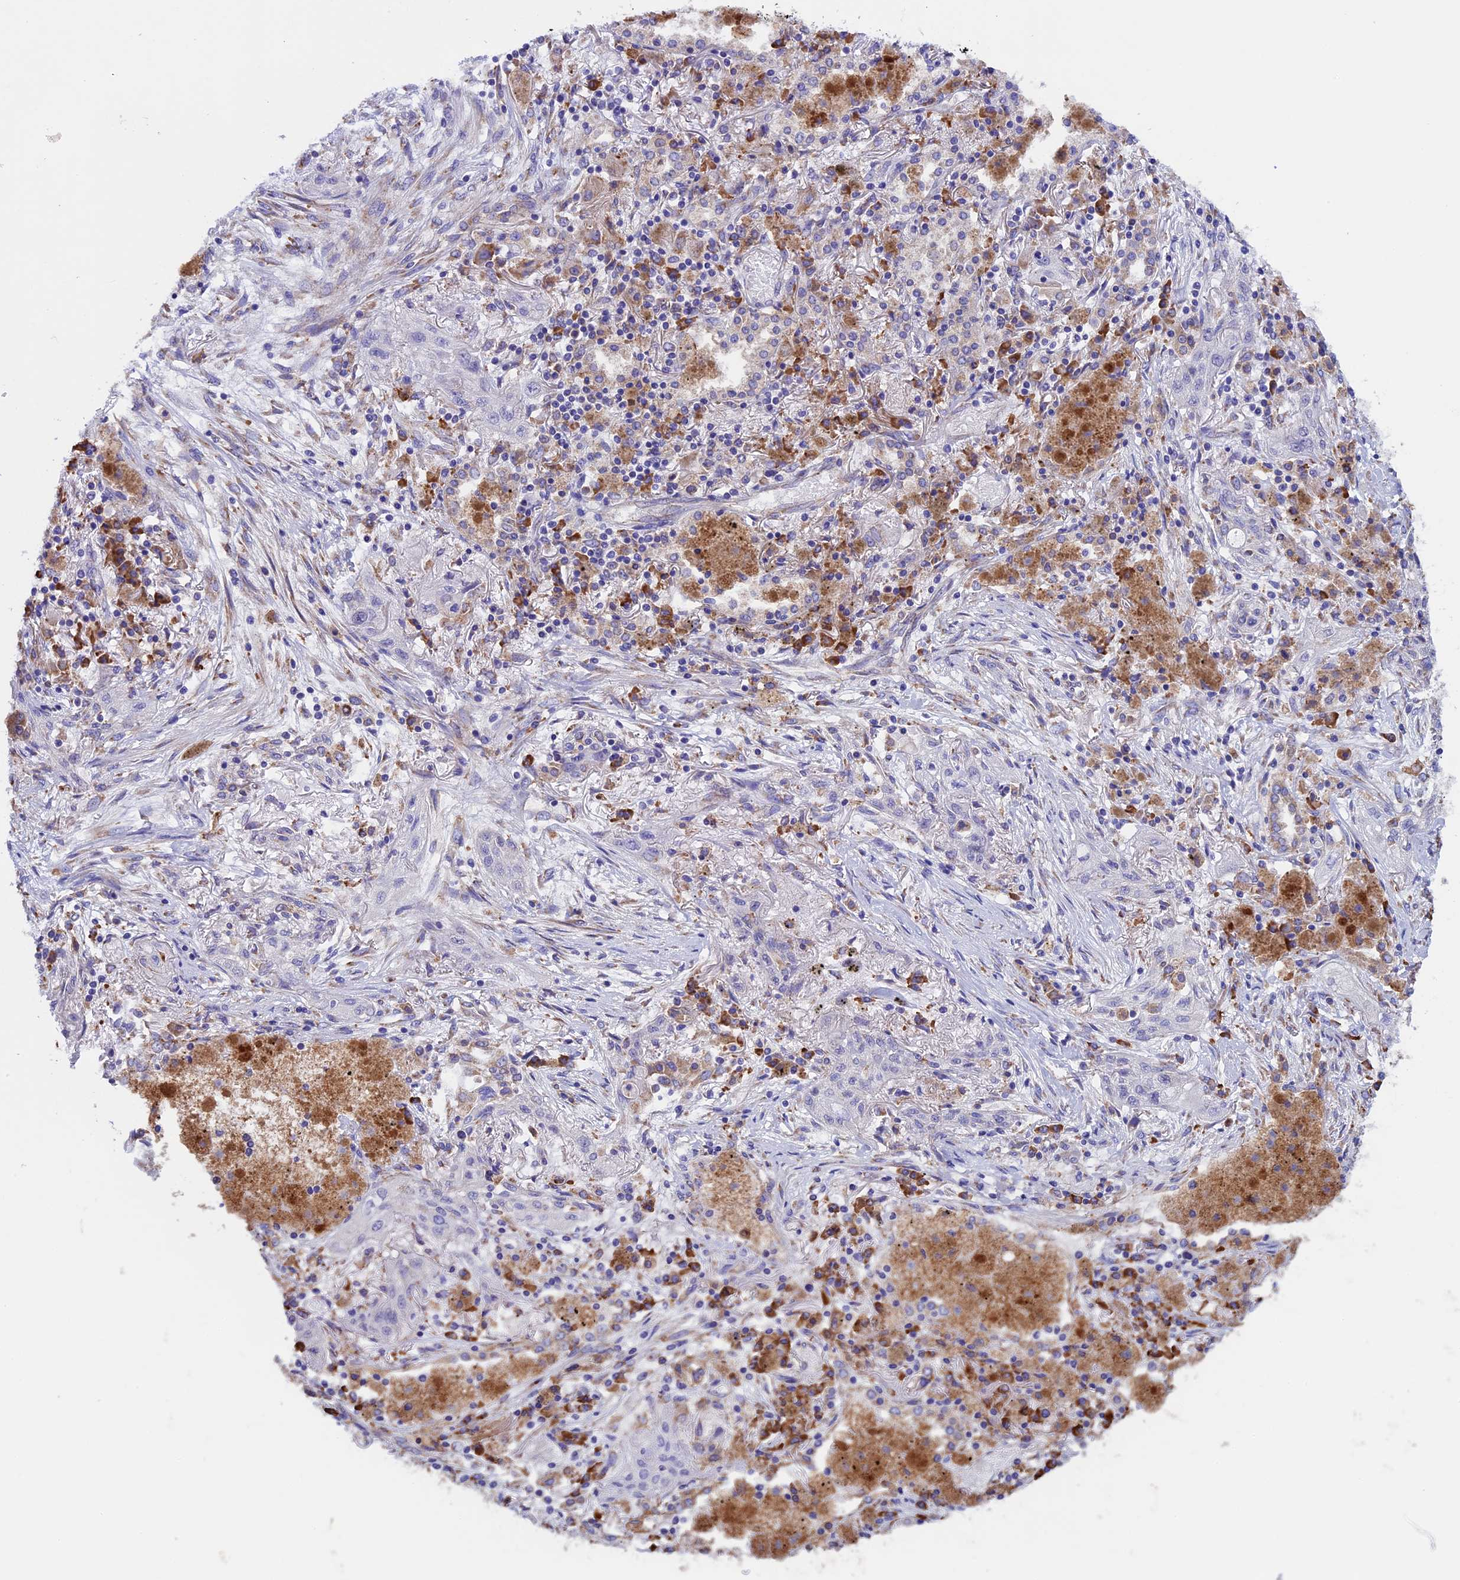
{"staining": {"intensity": "negative", "quantity": "none", "location": "none"}, "tissue": "lung cancer", "cell_type": "Tumor cells", "image_type": "cancer", "snomed": [{"axis": "morphology", "description": "Squamous cell carcinoma, NOS"}, {"axis": "topography", "description": "Lung"}], "caption": "DAB (3,3'-diaminobenzidine) immunohistochemical staining of squamous cell carcinoma (lung) displays no significant staining in tumor cells. Nuclei are stained in blue.", "gene": "BTBD3", "patient": {"sex": "female", "age": 47}}